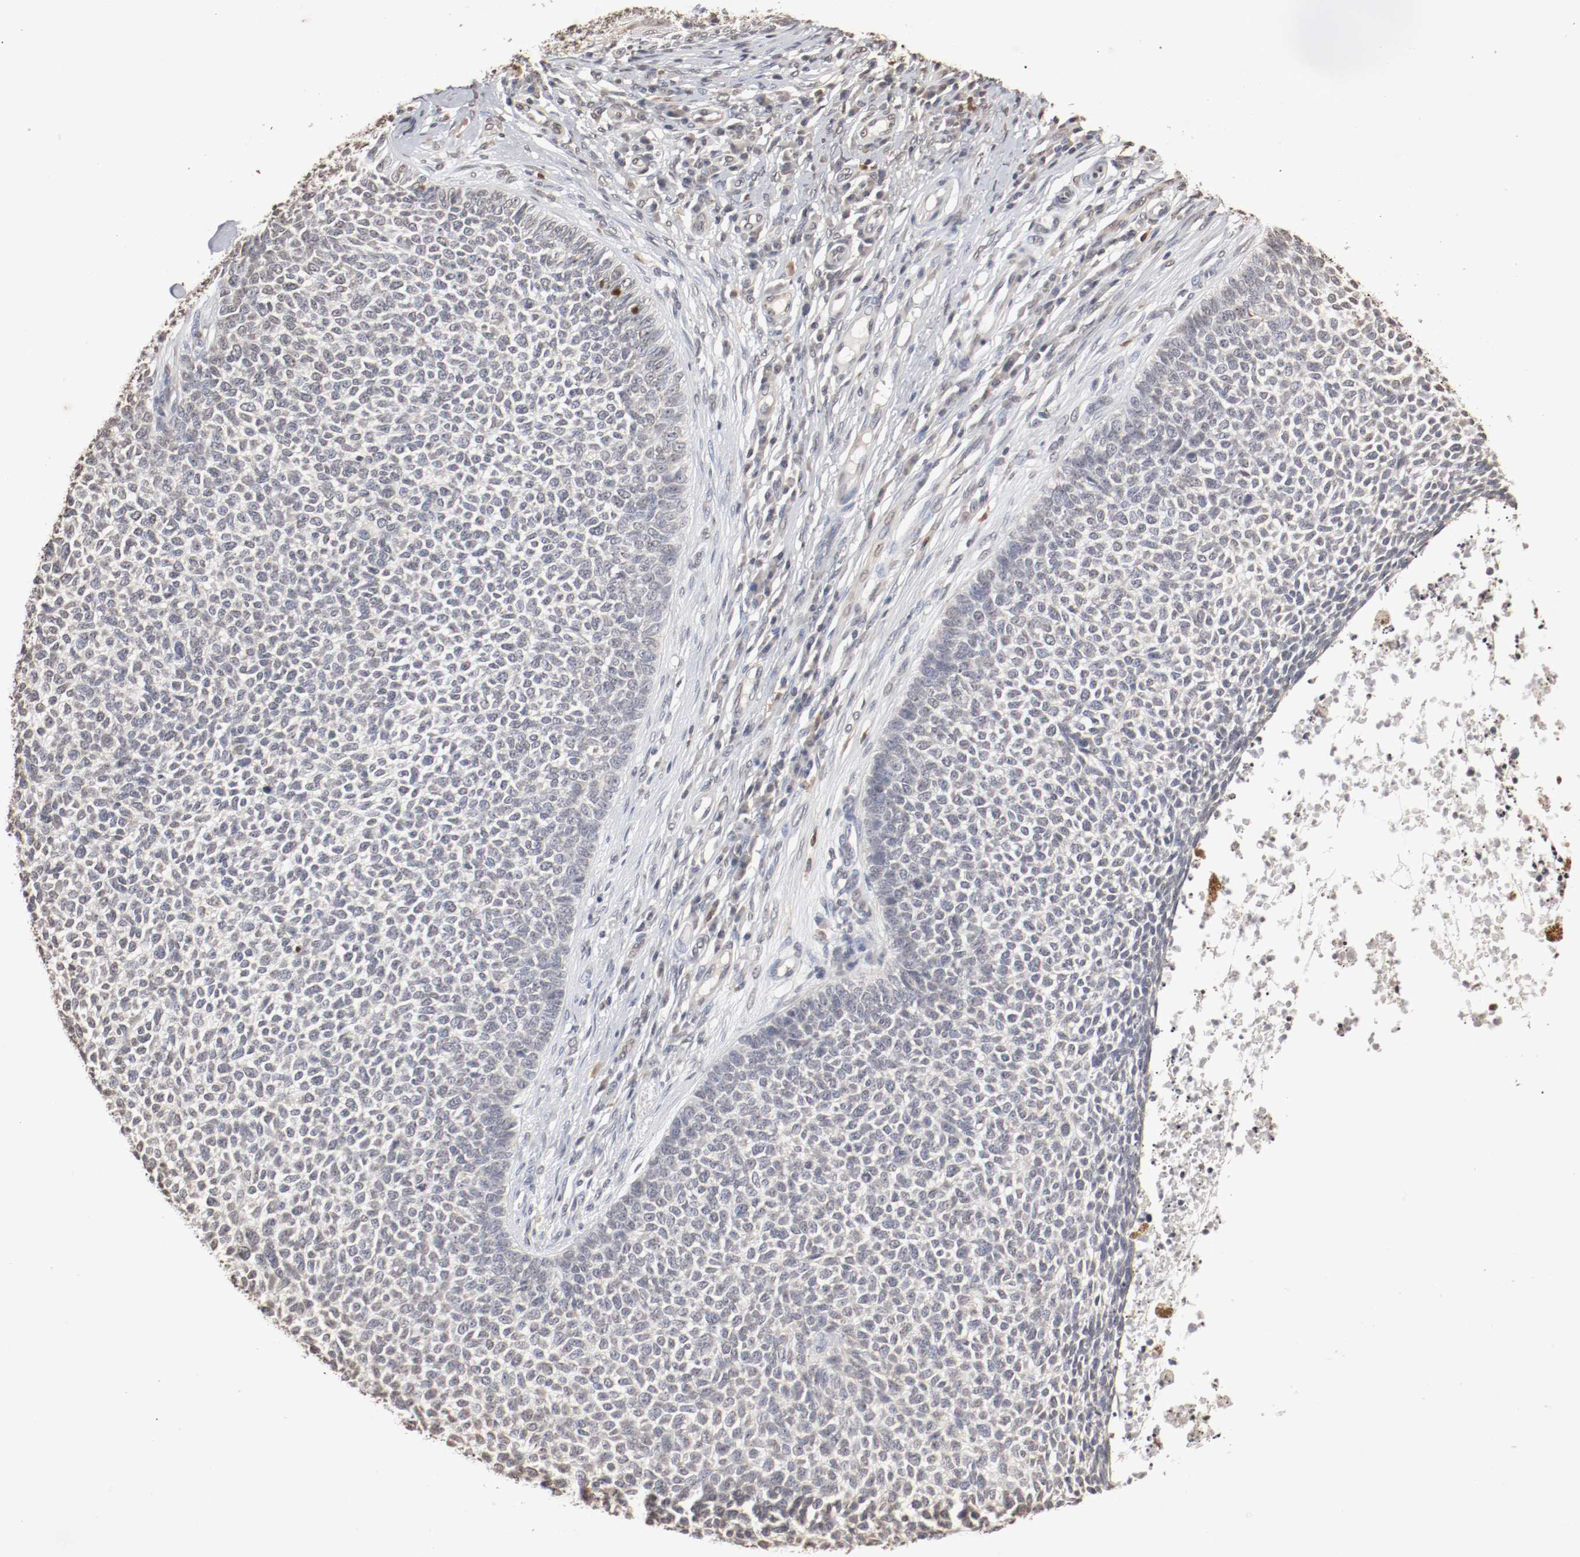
{"staining": {"intensity": "negative", "quantity": "none", "location": "none"}, "tissue": "skin cancer", "cell_type": "Tumor cells", "image_type": "cancer", "snomed": [{"axis": "morphology", "description": "Basal cell carcinoma"}, {"axis": "topography", "description": "Skin"}], "caption": "Immunohistochemistry micrograph of human skin cancer (basal cell carcinoma) stained for a protein (brown), which demonstrates no expression in tumor cells.", "gene": "WASL", "patient": {"sex": "female", "age": 84}}